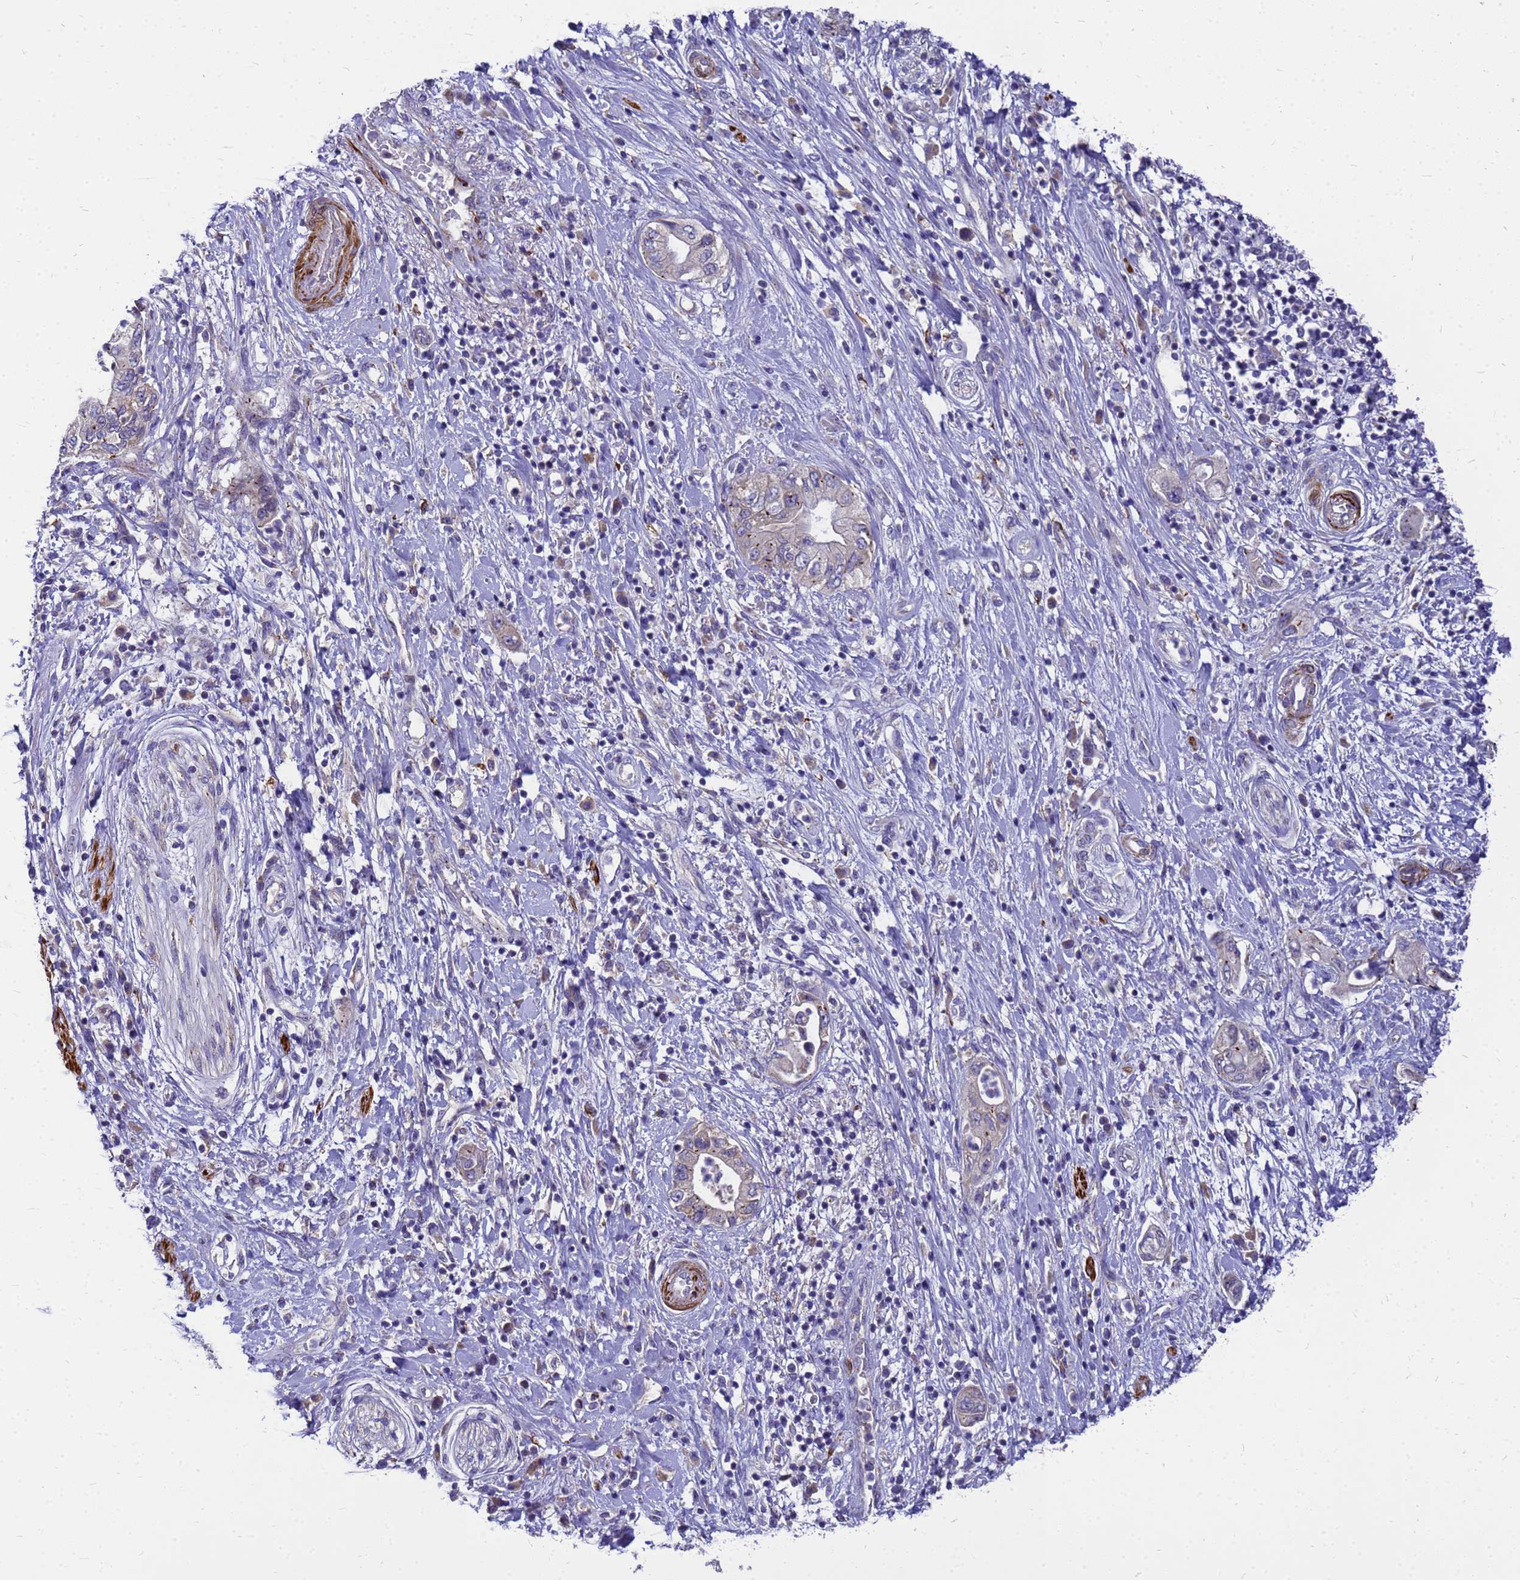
{"staining": {"intensity": "negative", "quantity": "none", "location": "none"}, "tissue": "pancreatic cancer", "cell_type": "Tumor cells", "image_type": "cancer", "snomed": [{"axis": "morphology", "description": "Adenocarcinoma, NOS"}, {"axis": "topography", "description": "Pancreas"}], "caption": "Protein analysis of pancreatic cancer (adenocarcinoma) demonstrates no significant positivity in tumor cells.", "gene": "POP7", "patient": {"sex": "female", "age": 73}}